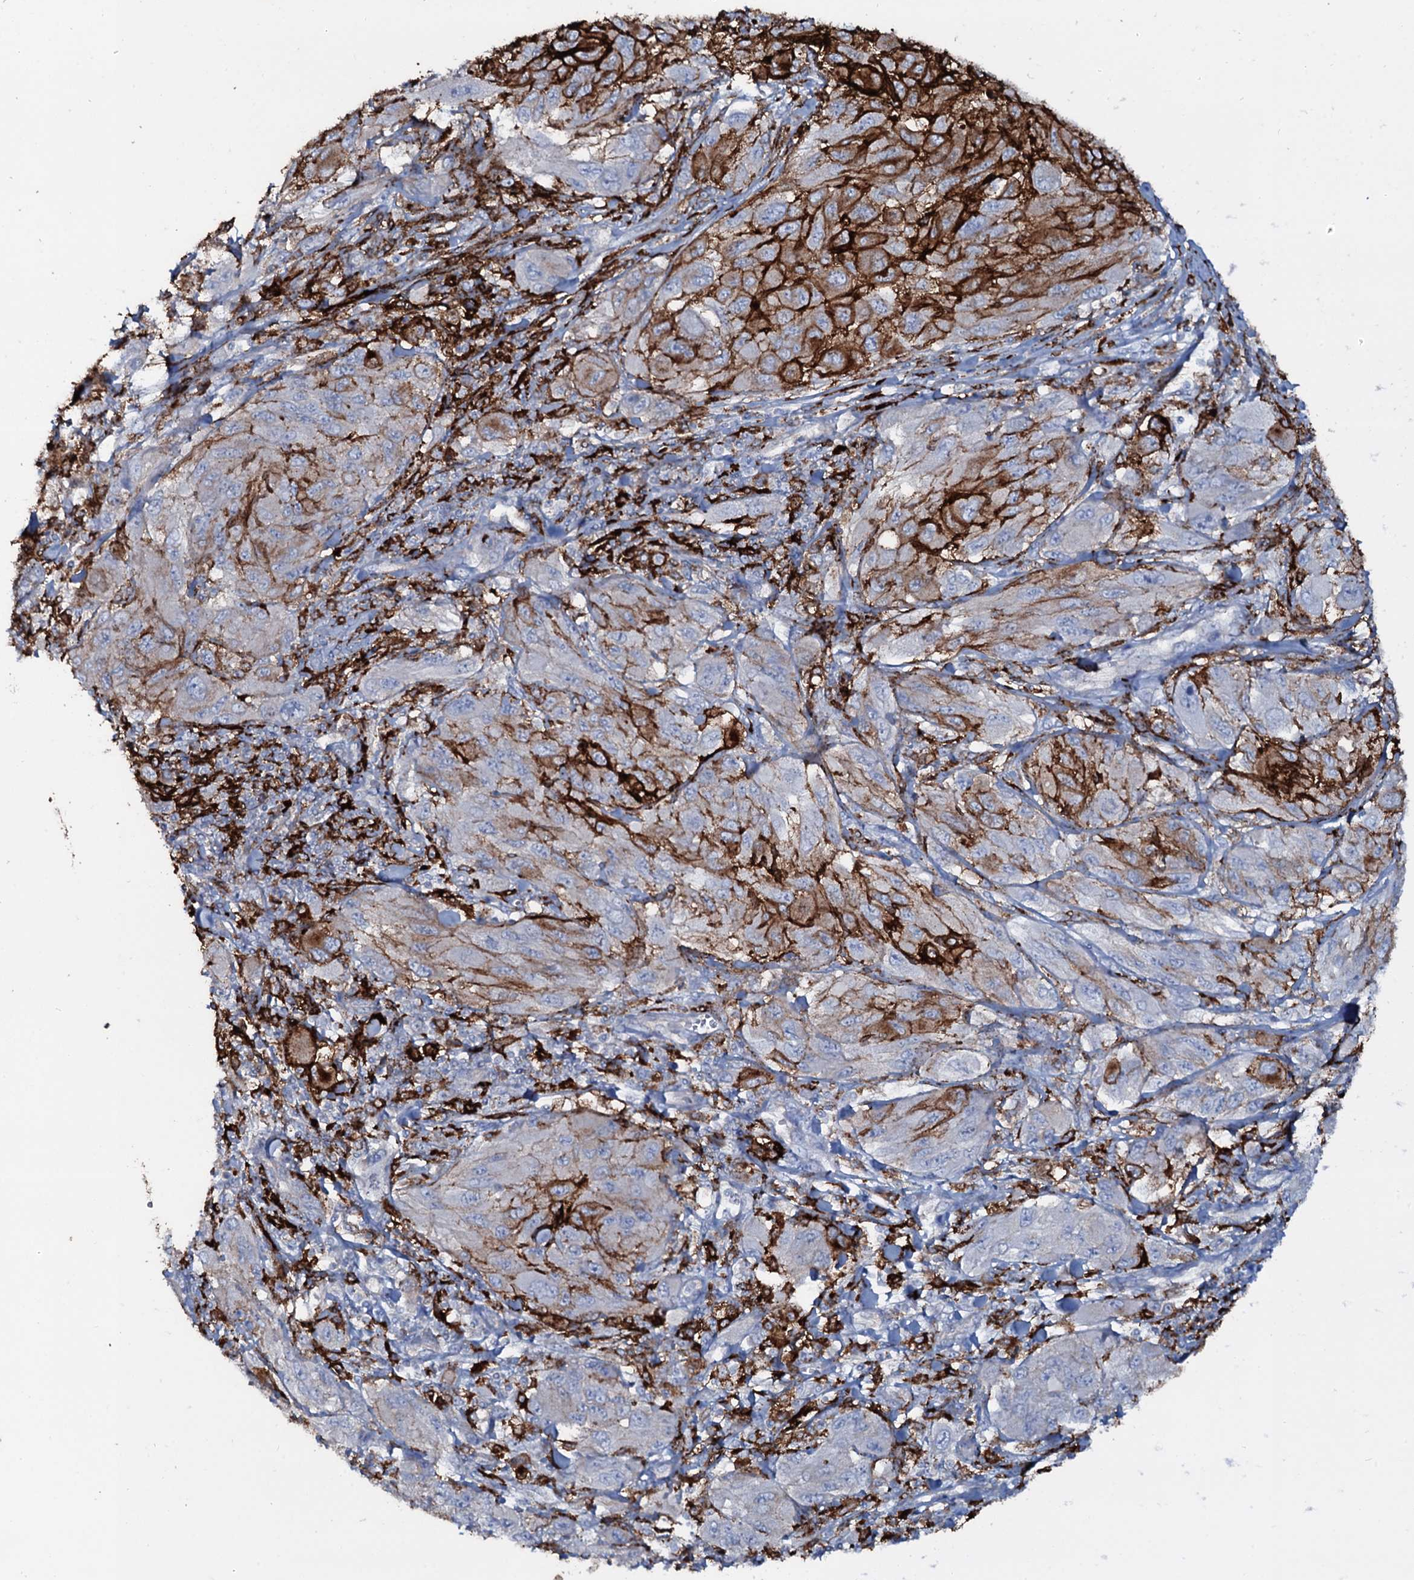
{"staining": {"intensity": "strong", "quantity": "25%-75%", "location": "cytoplasmic/membranous"}, "tissue": "melanoma", "cell_type": "Tumor cells", "image_type": "cancer", "snomed": [{"axis": "morphology", "description": "Malignant melanoma, NOS"}, {"axis": "topography", "description": "Skin"}], "caption": "Human malignant melanoma stained for a protein (brown) reveals strong cytoplasmic/membranous positive positivity in about 25%-75% of tumor cells.", "gene": "OSBPL2", "patient": {"sex": "female", "age": 91}}